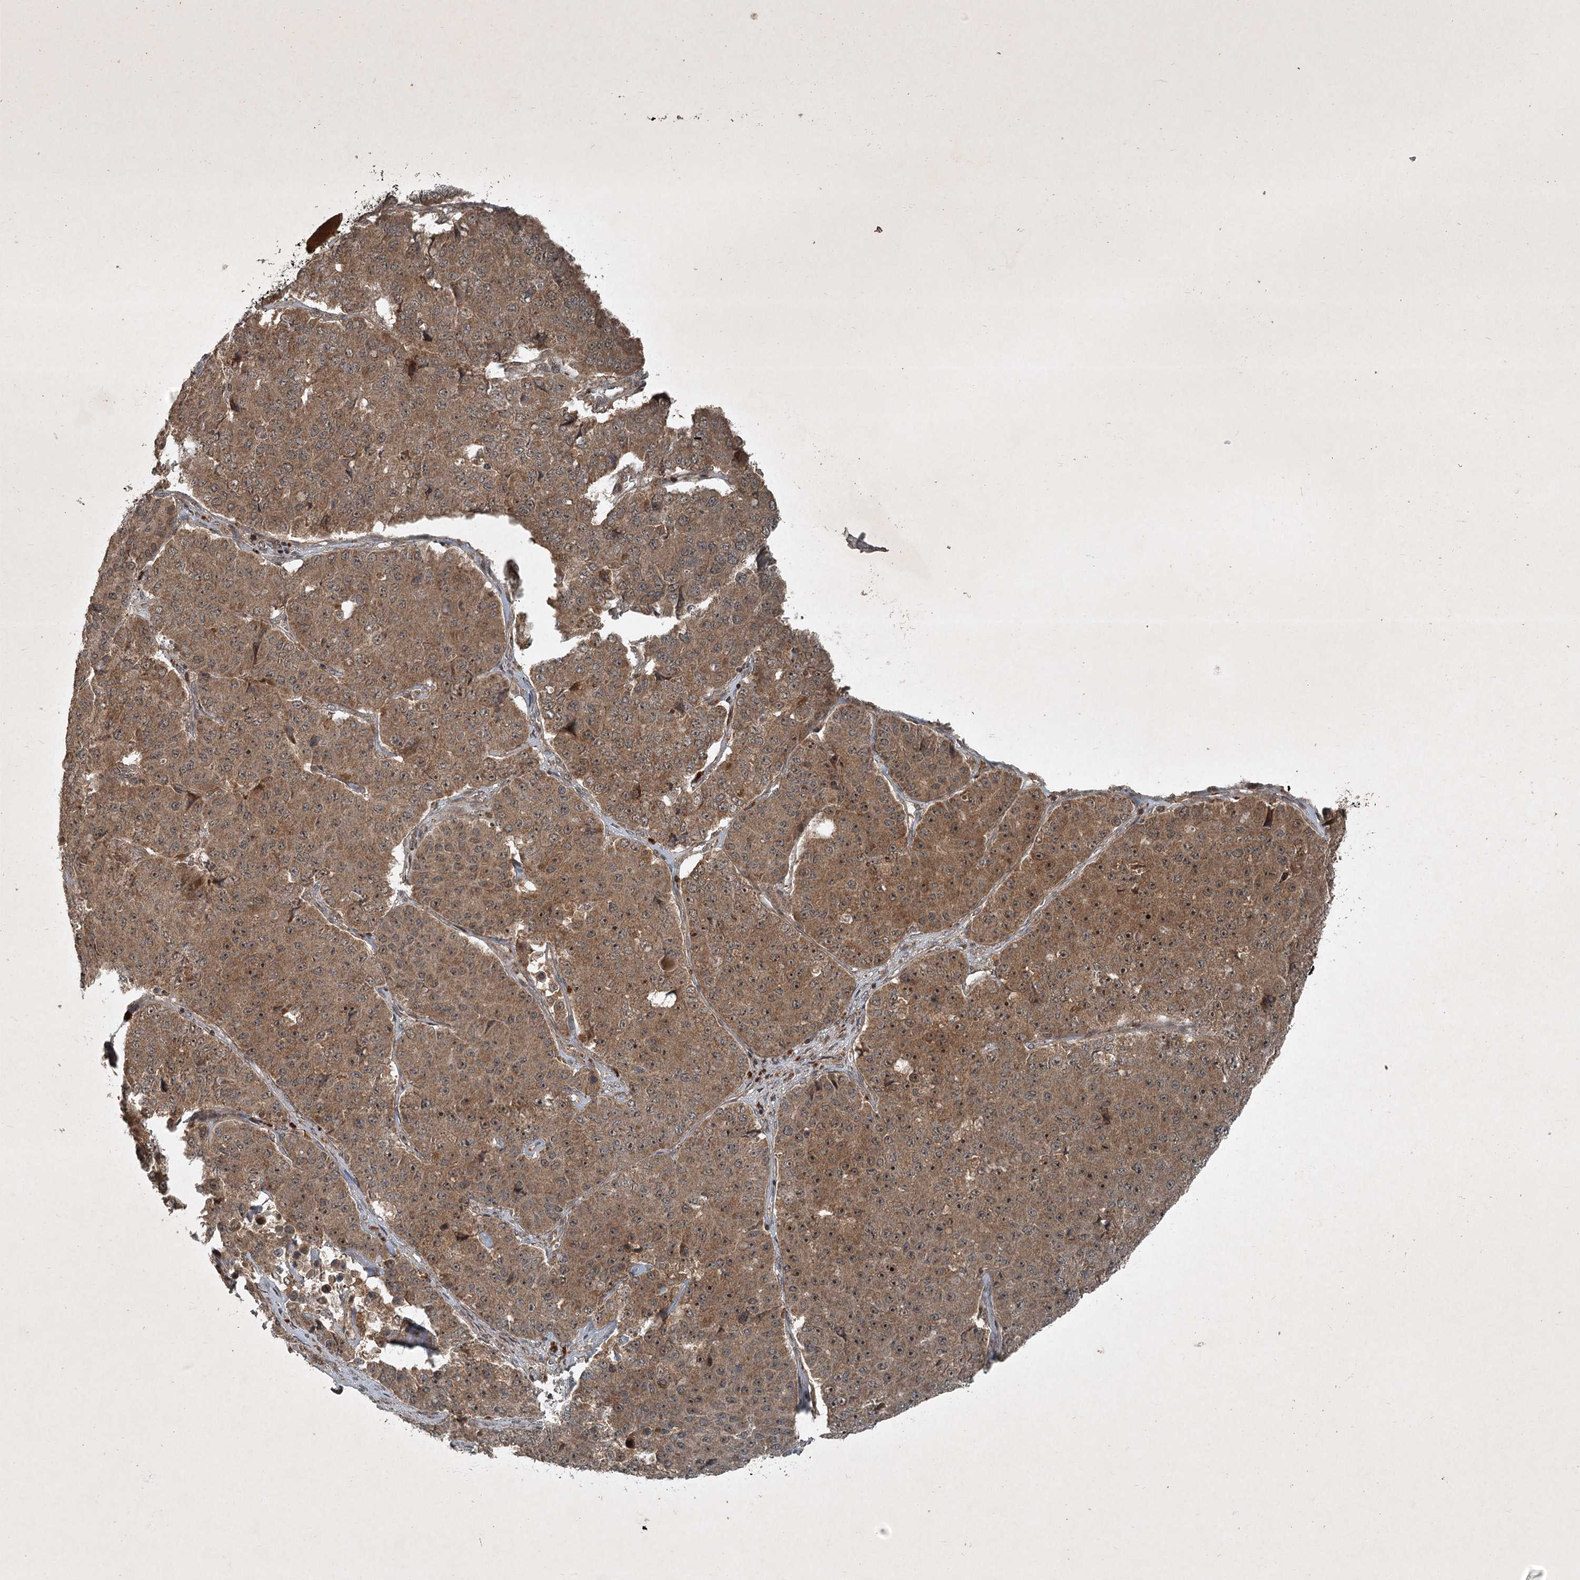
{"staining": {"intensity": "moderate", "quantity": ">75%", "location": "cytoplasmic/membranous,nuclear"}, "tissue": "pancreatic cancer", "cell_type": "Tumor cells", "image_type": "cancer", "snomed": [{"axis": "morphology", "description": "Adenocarcinoma, NOS"}, {"axis": "topography", "description": "Pancreas"}], "caption": "This histopathology image displays pancreatic adenocarcinoma stained with immunohistochemistry to label a protein in brown. The cytoplasmic/membranous and nuclear of tumor cells show moderate positivity for the protein. Nuclei are counter-stained blue.", "gene": "UNC93A", "patient": {"sex": "male", "age": 50}}